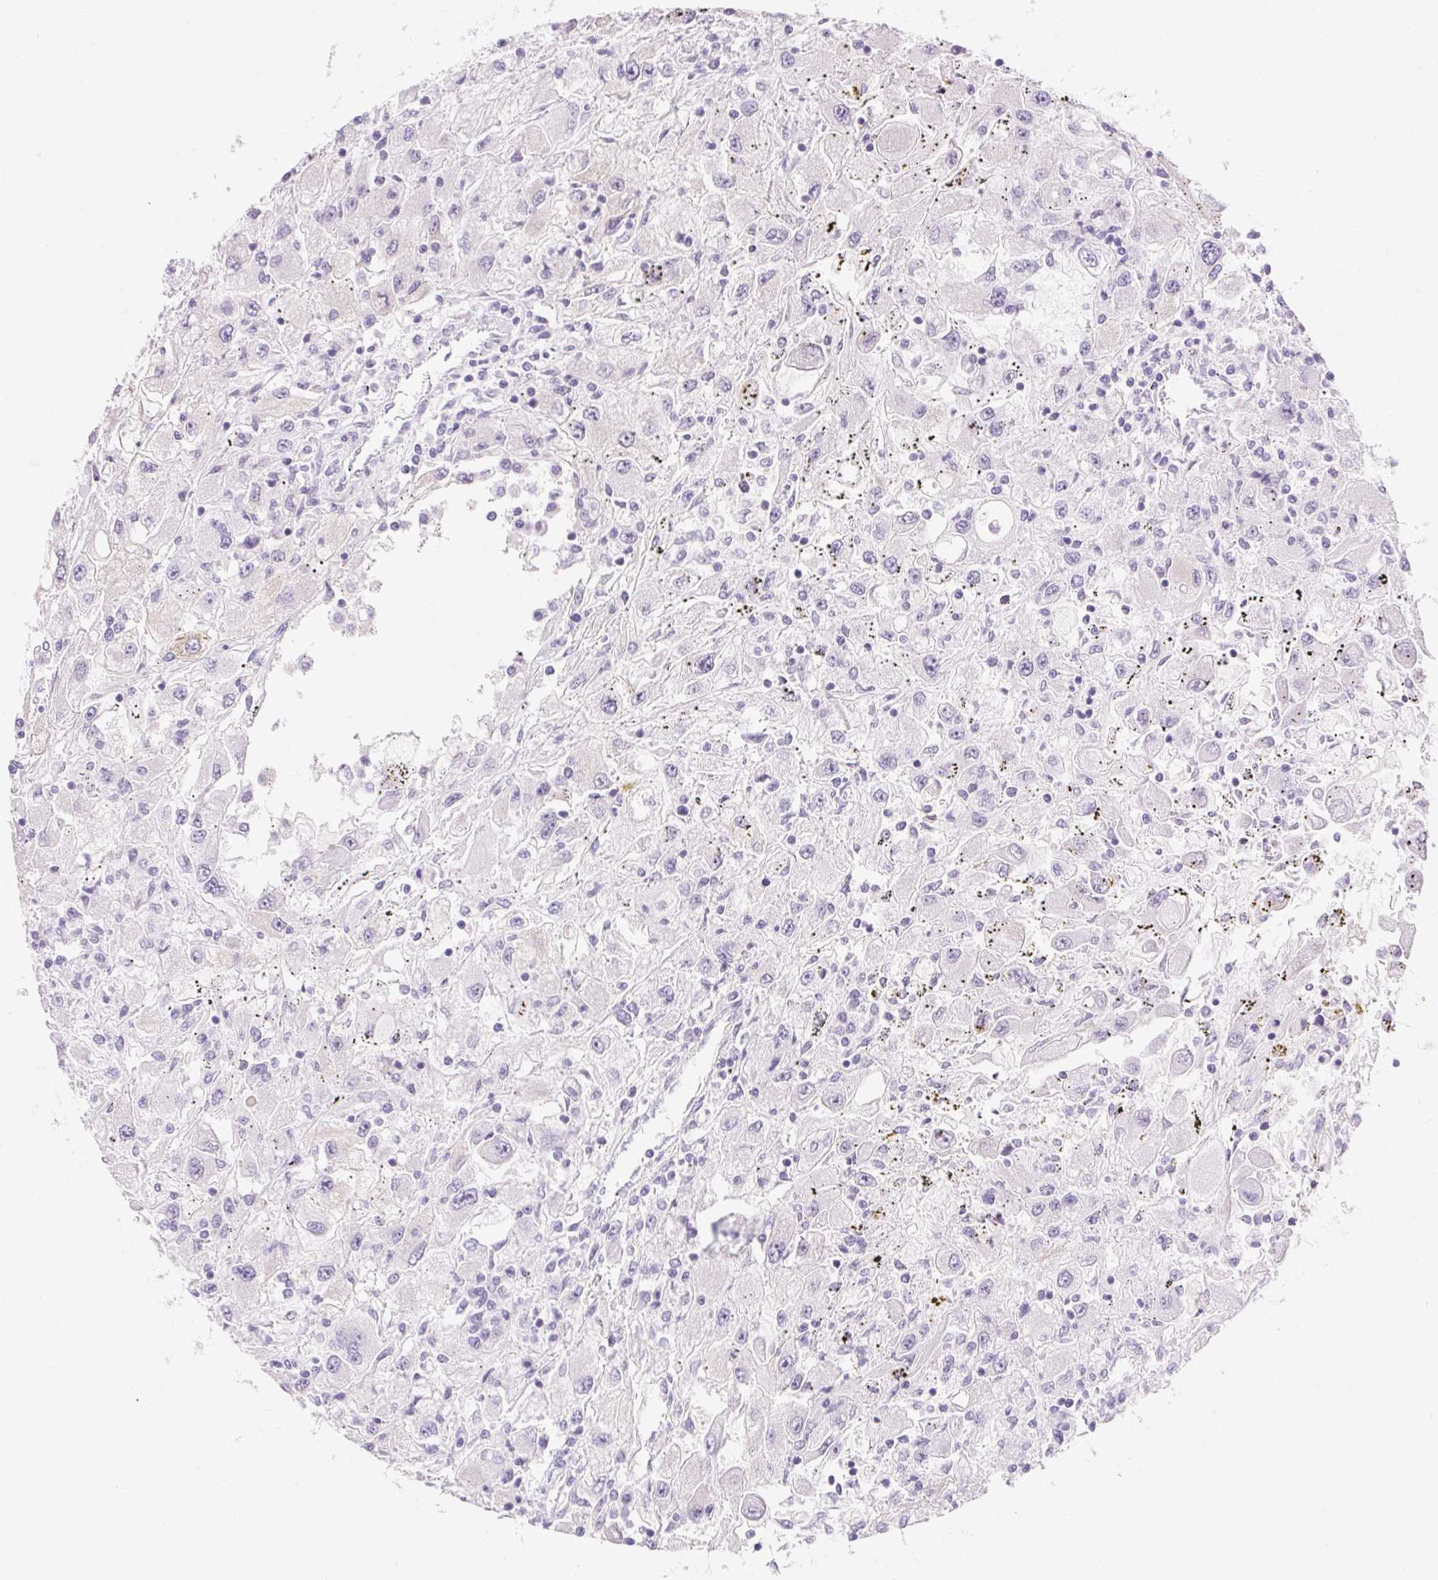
{"staining": {"intensity": "negative", "quantity": "none", "location": "none"}, "tissue": "renal cancer", "cell_type": "Tumor cells", "image_type": "cancer", "snomed": [{"axis": "morphology", "description": "Adenocarcinoma, NOS"}, {"axis": "topography", "description": "Kidney"}], "caption": "This is a micrograph of IHC staining of renal cancer (adenocarcinoma), which shows no expression in tumor cells. (DAB immunohistochemistry (IHC) visualized using brightfield microscopy, high magnification).", "gene": "DHCR24", "patient": {"sex": "female", "age": 67}}